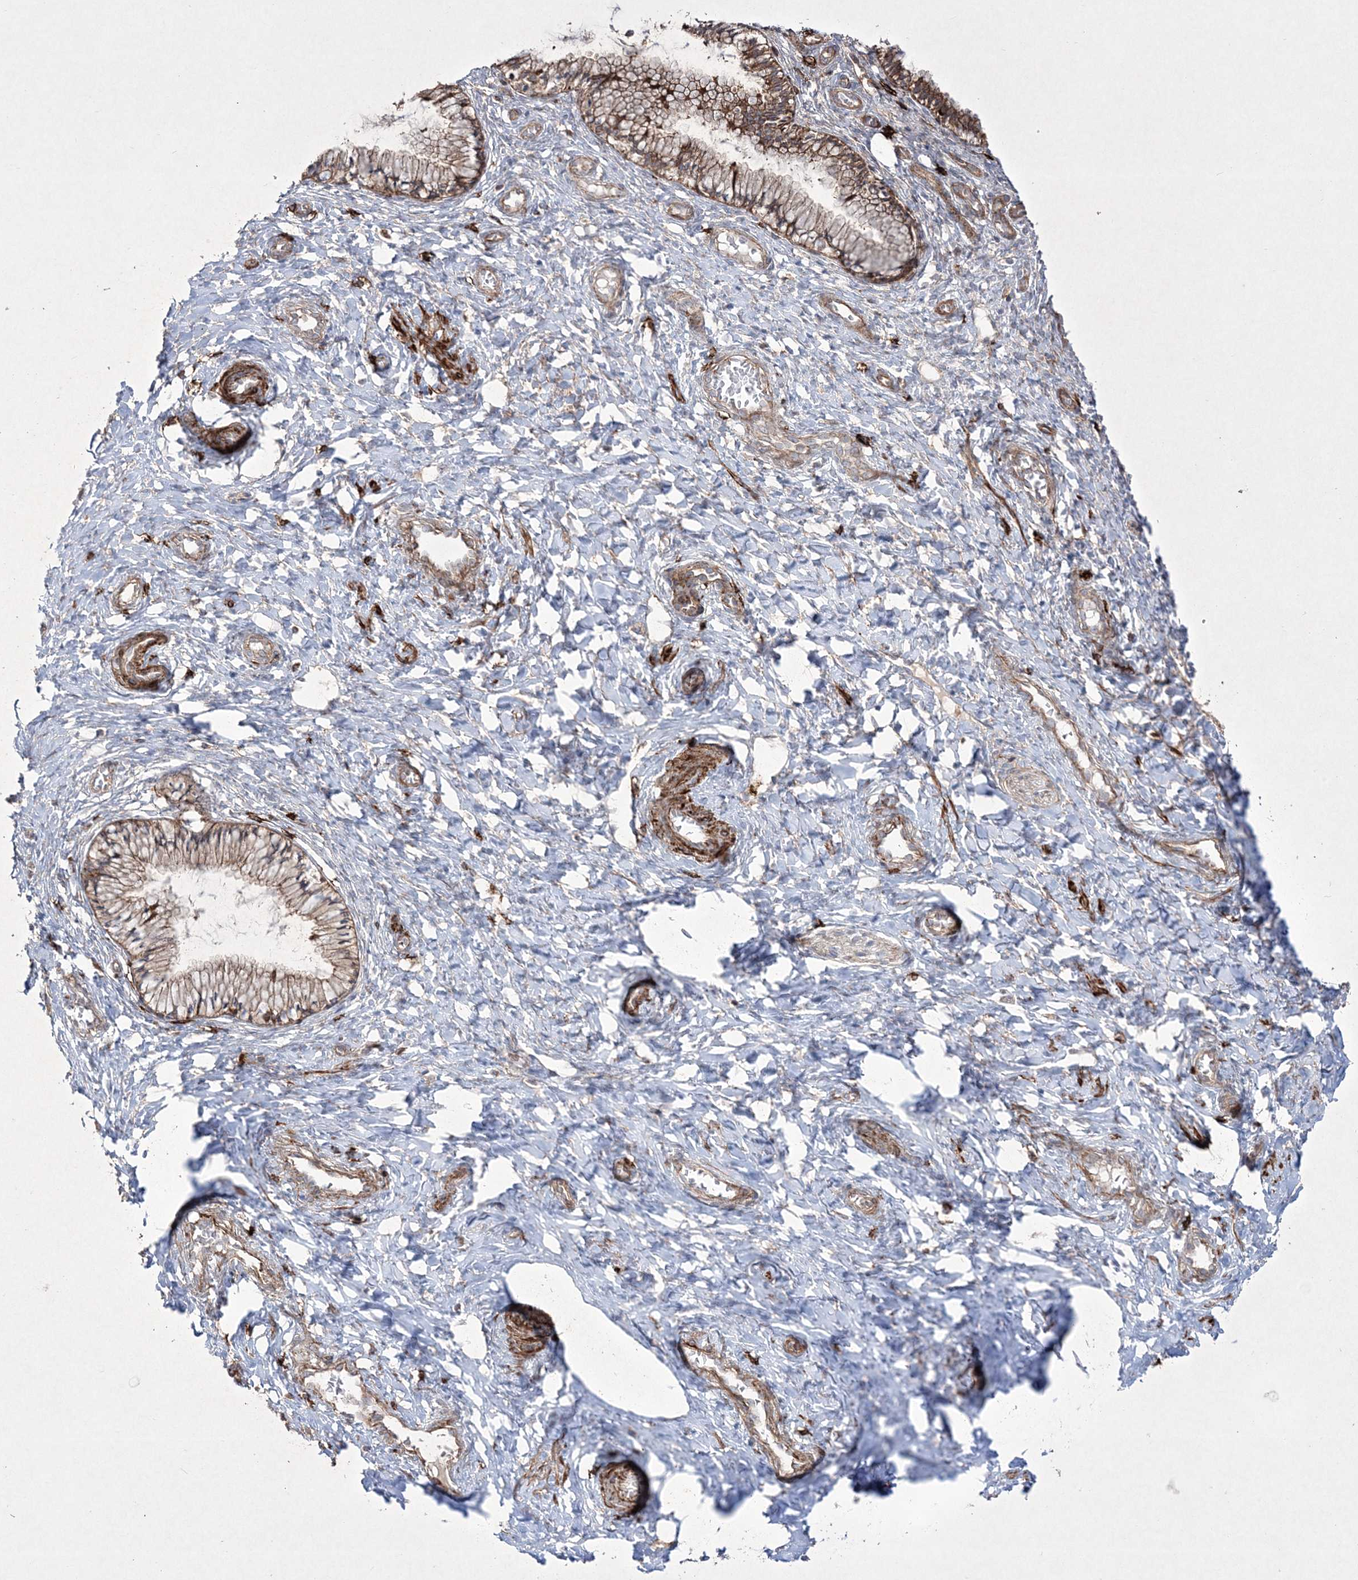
{"staining": {"intensity": "moderate", "quantity": ">75%", "location": "cytoplasmic/membranous"}, "tissue": "cervix", "cell_type": "Glandular cells", "image_type": "normal", "snomed": [{"axis": "morphology", "description": "Normal tissue, NOS"}, {"axis": "topography", "description": "Cervix"}], "caption": "A photomicrograph showing moderate cytoplasmic/membranous expression in approximately >75% of glandular cells in normal cervix, as visualized by brown immunohistochemical staining.", "gene": "RICTOR", "patient": {"sex": "female", "age": 27}}